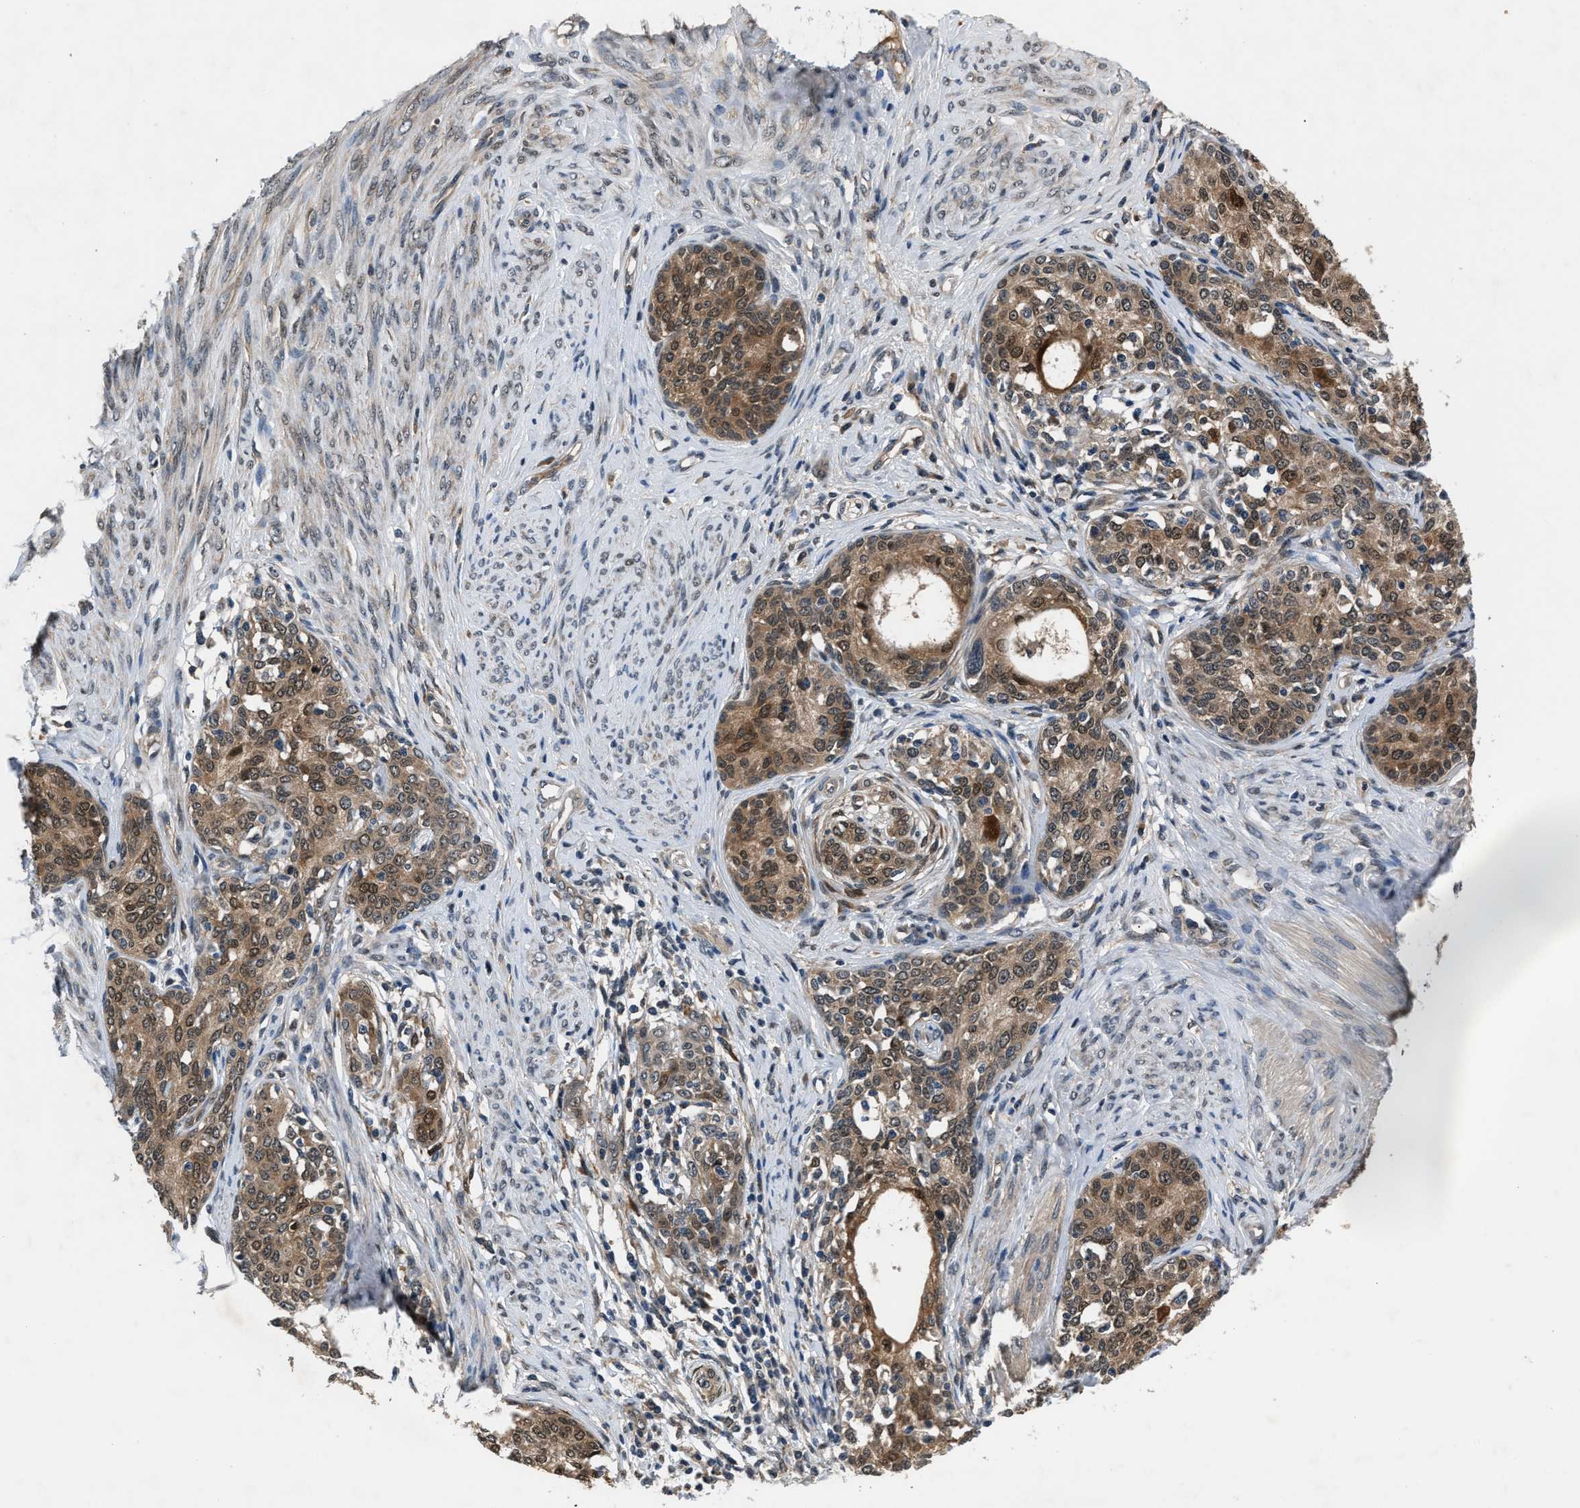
{"staining": {"intensity": "moderate", "quantity": ">75%", "location": "cytoplasmic/membranous,nuclear"}, "tissue": "cervical cancer", "cell_type": "Tumor cells", "image_type": "cancer", "snomed": [{"axis": "morphology", "description": "Squamous cell carcinoma, NOS"}, {"axis": "morphology", "description": "Adenocarcinoma, NOS"}, {"axis": "topography", "description": "Cervix"}], "caption": "A high-resolution histopathology image shows IHC staining of cervical squamous cell carcinoma, which demonstrates moderate cytoplasmic/membranous and nuclear staining in about >75% of tumor cells. (DAB (3,3'-diaminobenzidine) IHC with brightfield microscopy, high magnification).", "gene": "TP53I3", "patient": {"sex": "female", "age": 52}}